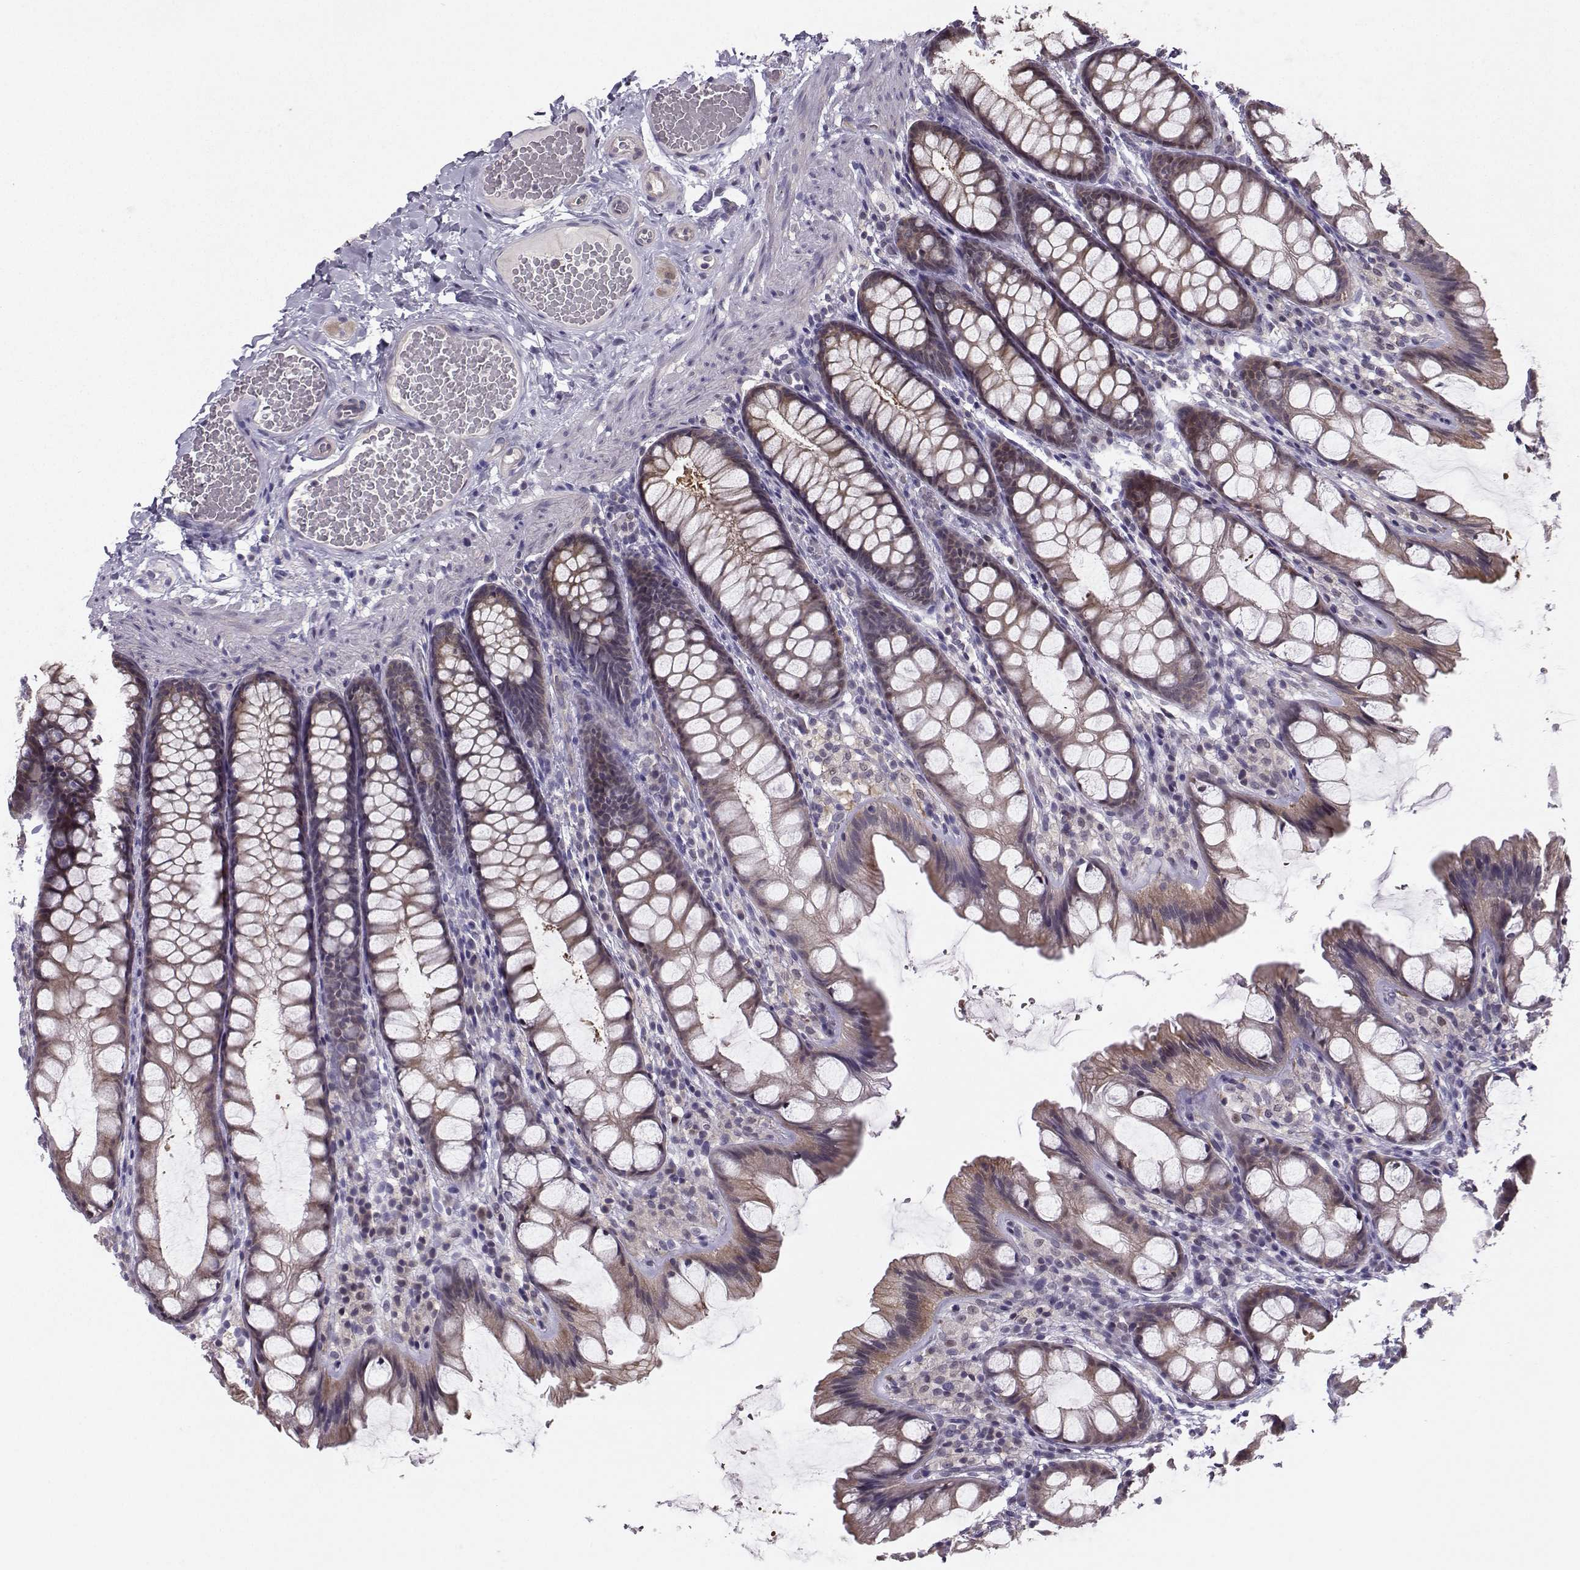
{"staining": {"intensity": "negative", "quantity": "none", "location": "none"}, "tissue": "colon", "cell_type": "Endothelial cells", "image_type": "normal", "snomed": [{"axis": "morphology", "description": "Normal tissue, NOS"}, {"axis": "topography", "description": "Colon"}], "caption": "Immunohistochemistry (IHC) image of normal colon: colon stained with DAB (3,3'-diaminobenzidine) displays no significant protein expression in endothelial cells. Nuclei are stained in blue.", "gene": "PKP2", "patient": {"sex": "male", "age": 47}}